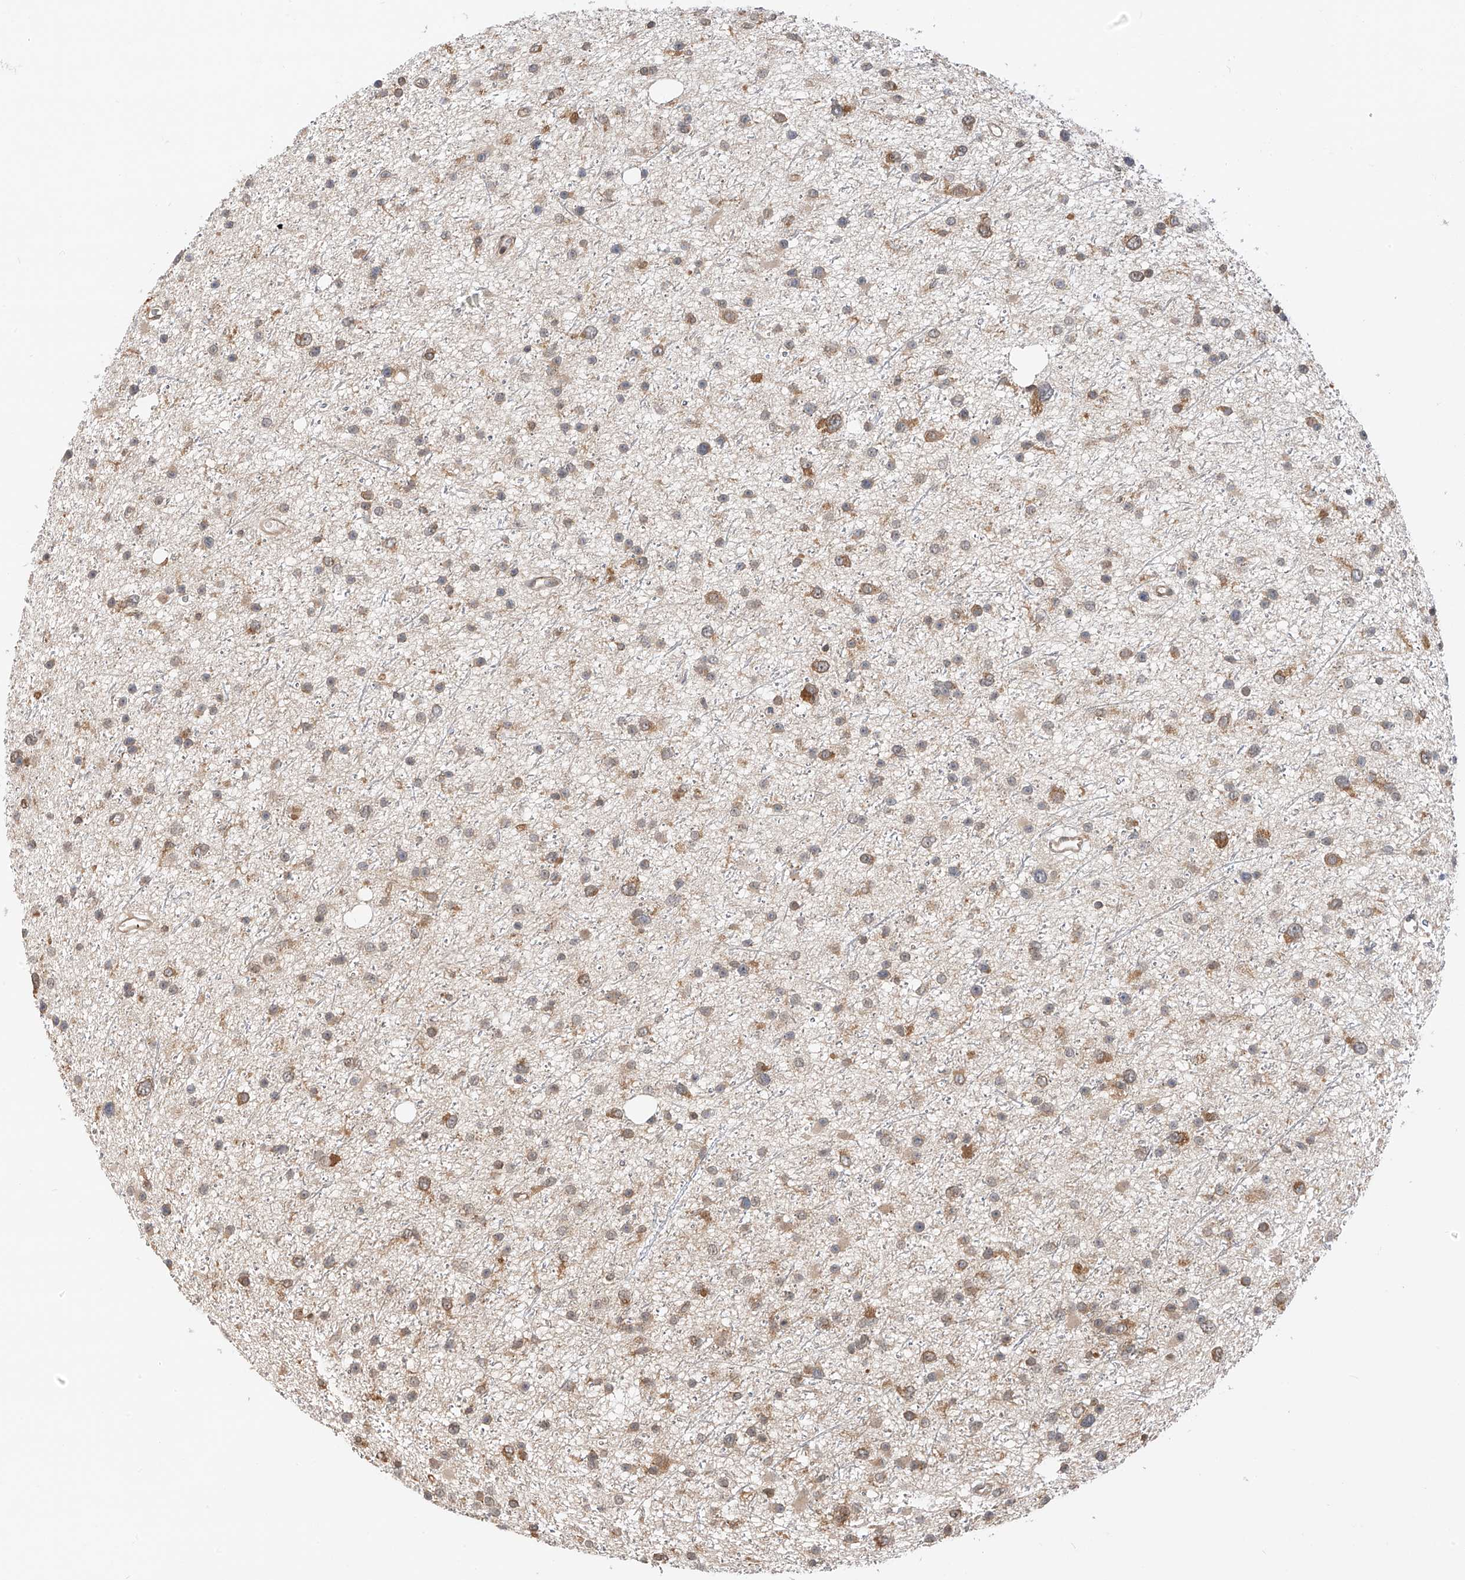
{"staining": {"intensity": "moderate", "quantity": ">75%", "location": "cytoplasmic/membranous"}, "tissue": "glioma", "cell_type": "Tumor cells", "image_type": "cancer", "snomed": [{"axis": "morphology", "description": "Glioma, malignant, Low grade"}, {"axis": "topography", "description": "Cerebral cortex"}], "caption": "This photomicrograph reveals glioma stained with immunohistochemistry to label a protein in brown. The cytoplasmic/membranous of tumor cells show moderate positivity for the protein. Nuclei are counter-stained blue.", "gene": "PPA2", "patient": {"sex": "female", "age": 39}}